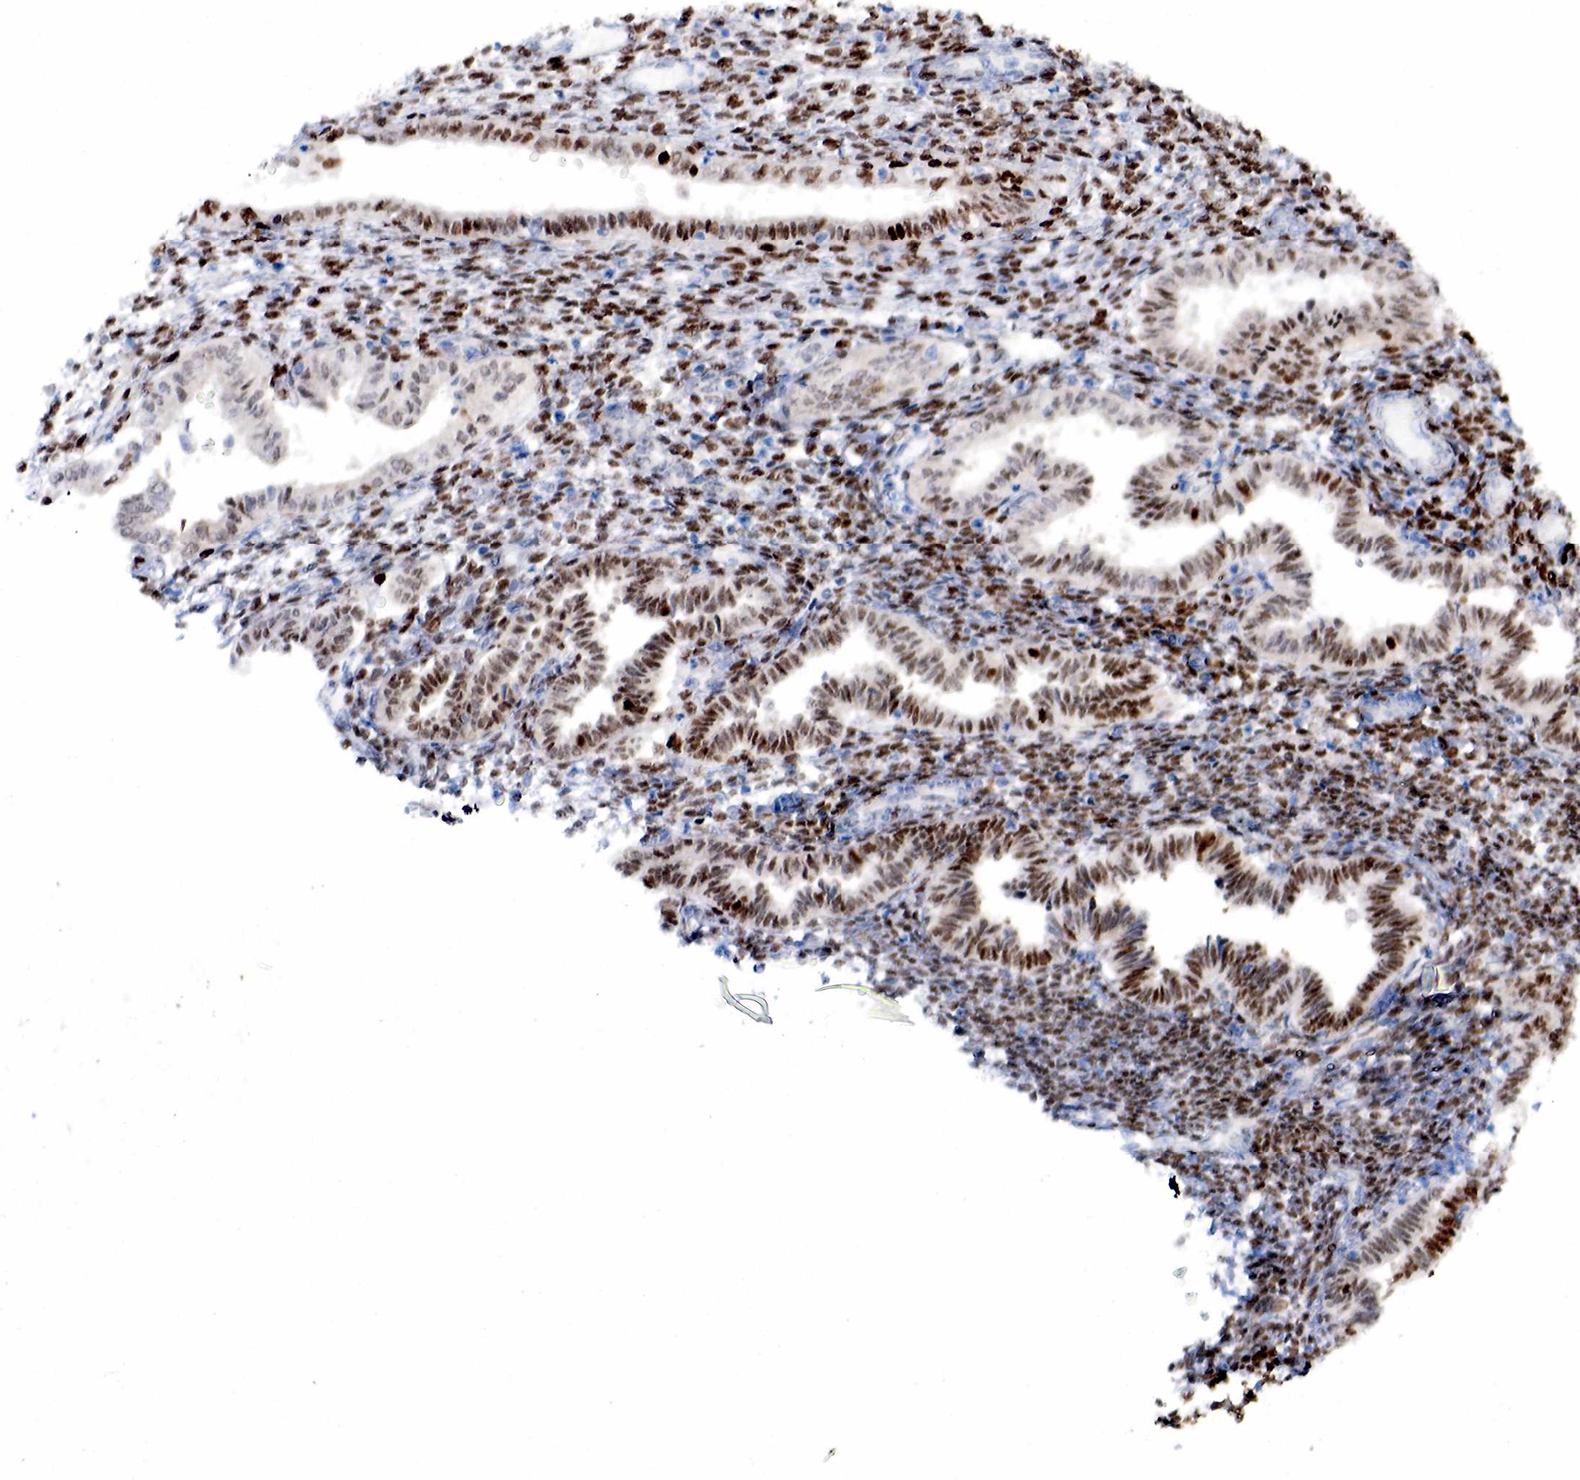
{"staining": {"intensity": "moderate", "quantity": "25%-75%", "location": "nuclear"}, "tissue": "endometrium", "cell_type": "Cells in endometrial stroma", "image_type": "normal", "snomed": [{"axis": "morphology", "description": "Normal tissue, NOS"}, {"axis": "topography", "description": "Endometrium"}], "caption": "Immunohistochemical staining of normal endometrium displays moderate nuclear protein expression in approximately 25%-75% of cells in endometrial stroma.", "gene": "PGR", "patient": {"sex": "female", "age": 36}}